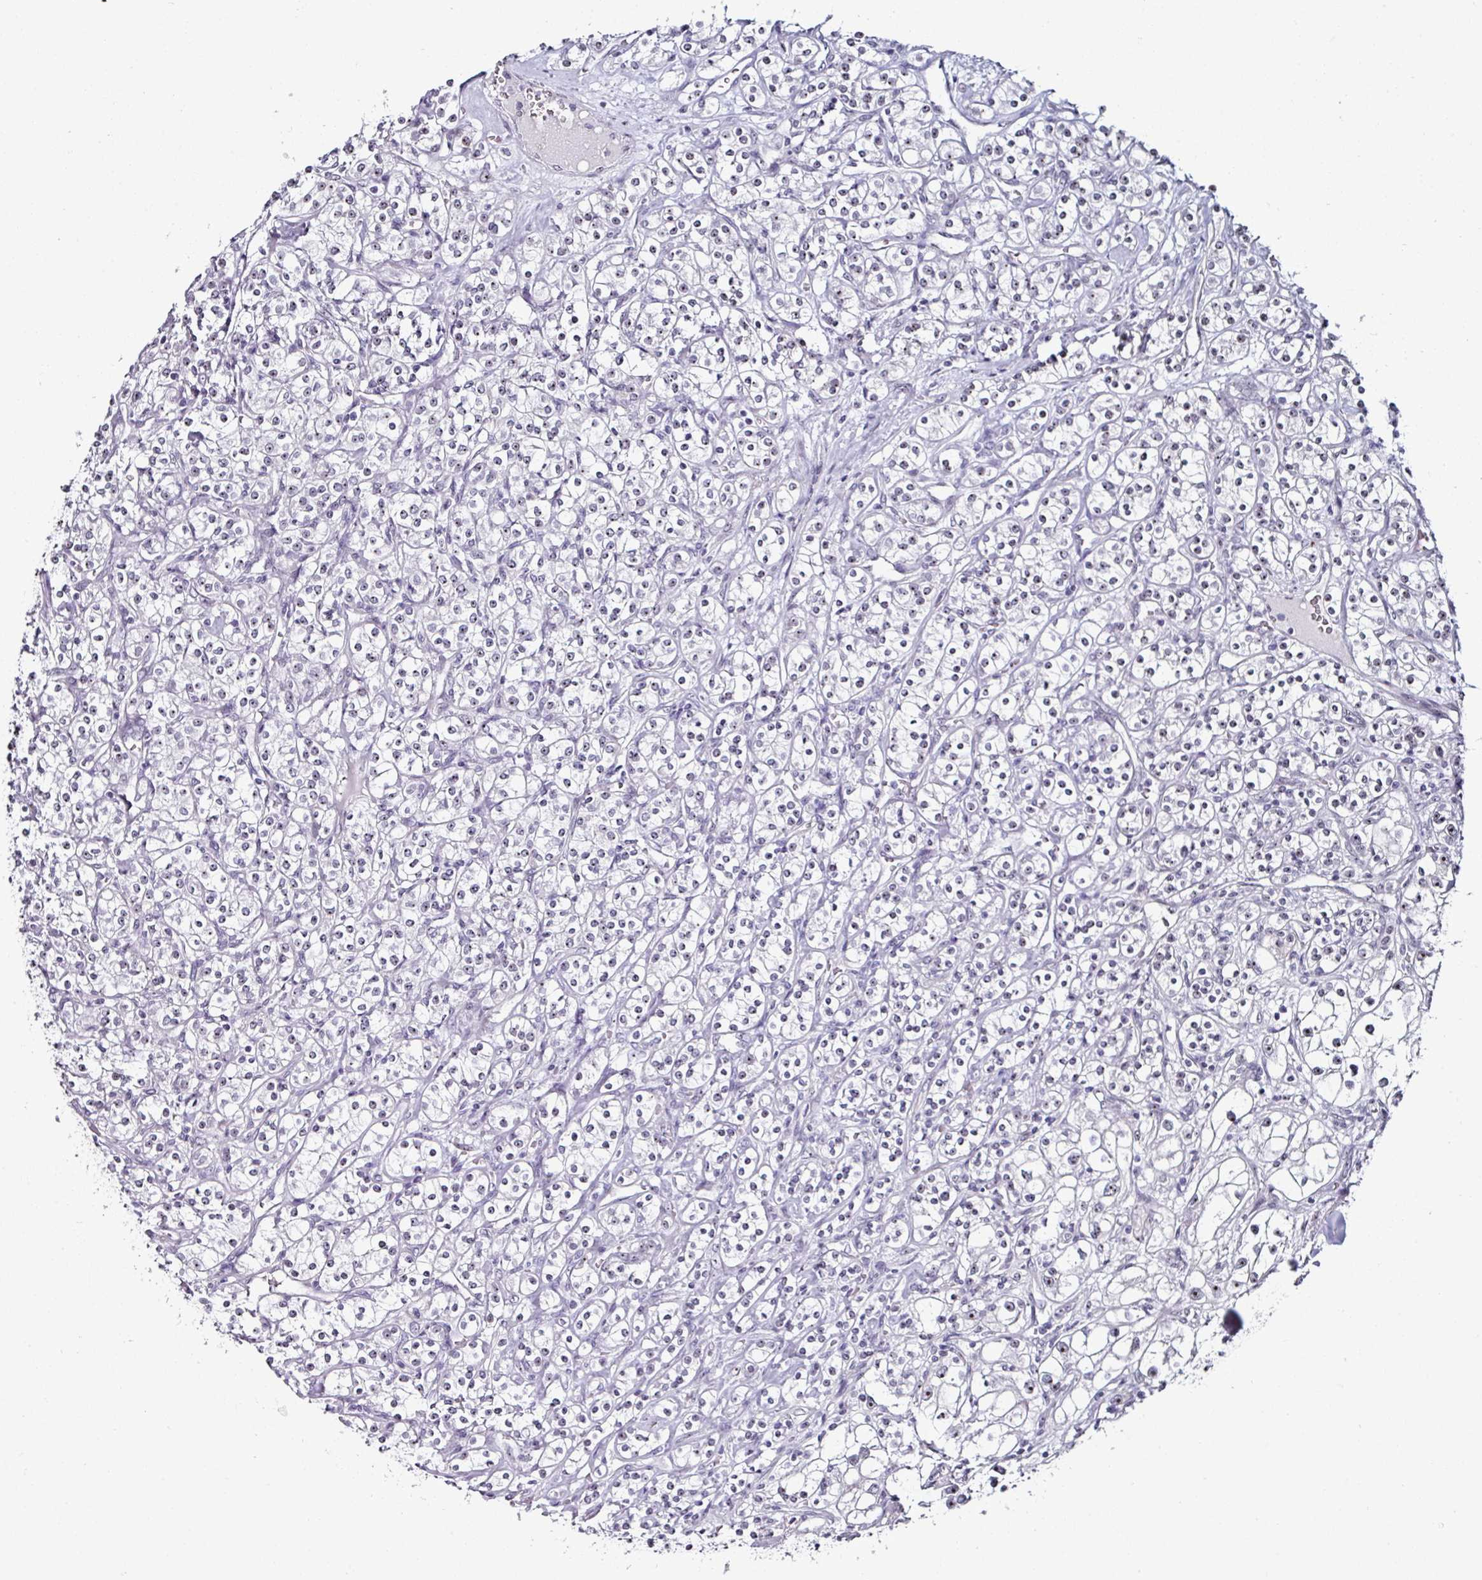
{"staining": {"intensity": "negative", "quantity": "none", "location": "none"}, "tissue": "renal cancer", "cell_type": "Tumor cells", "image_type": "cancer", "snomed": [{"axis": "morphology", "description": "Adenocarcinoma, NOS"}, {"axis": "topography", "description": "Kidney"}], "caption": "The immunohistochemistry photomicrograph has no significant staining in tumor cells of renal cancer (adenocarcinoma) tissue.", "gene": "NACC2", "patient": {"sex": "male", "age": 77}}